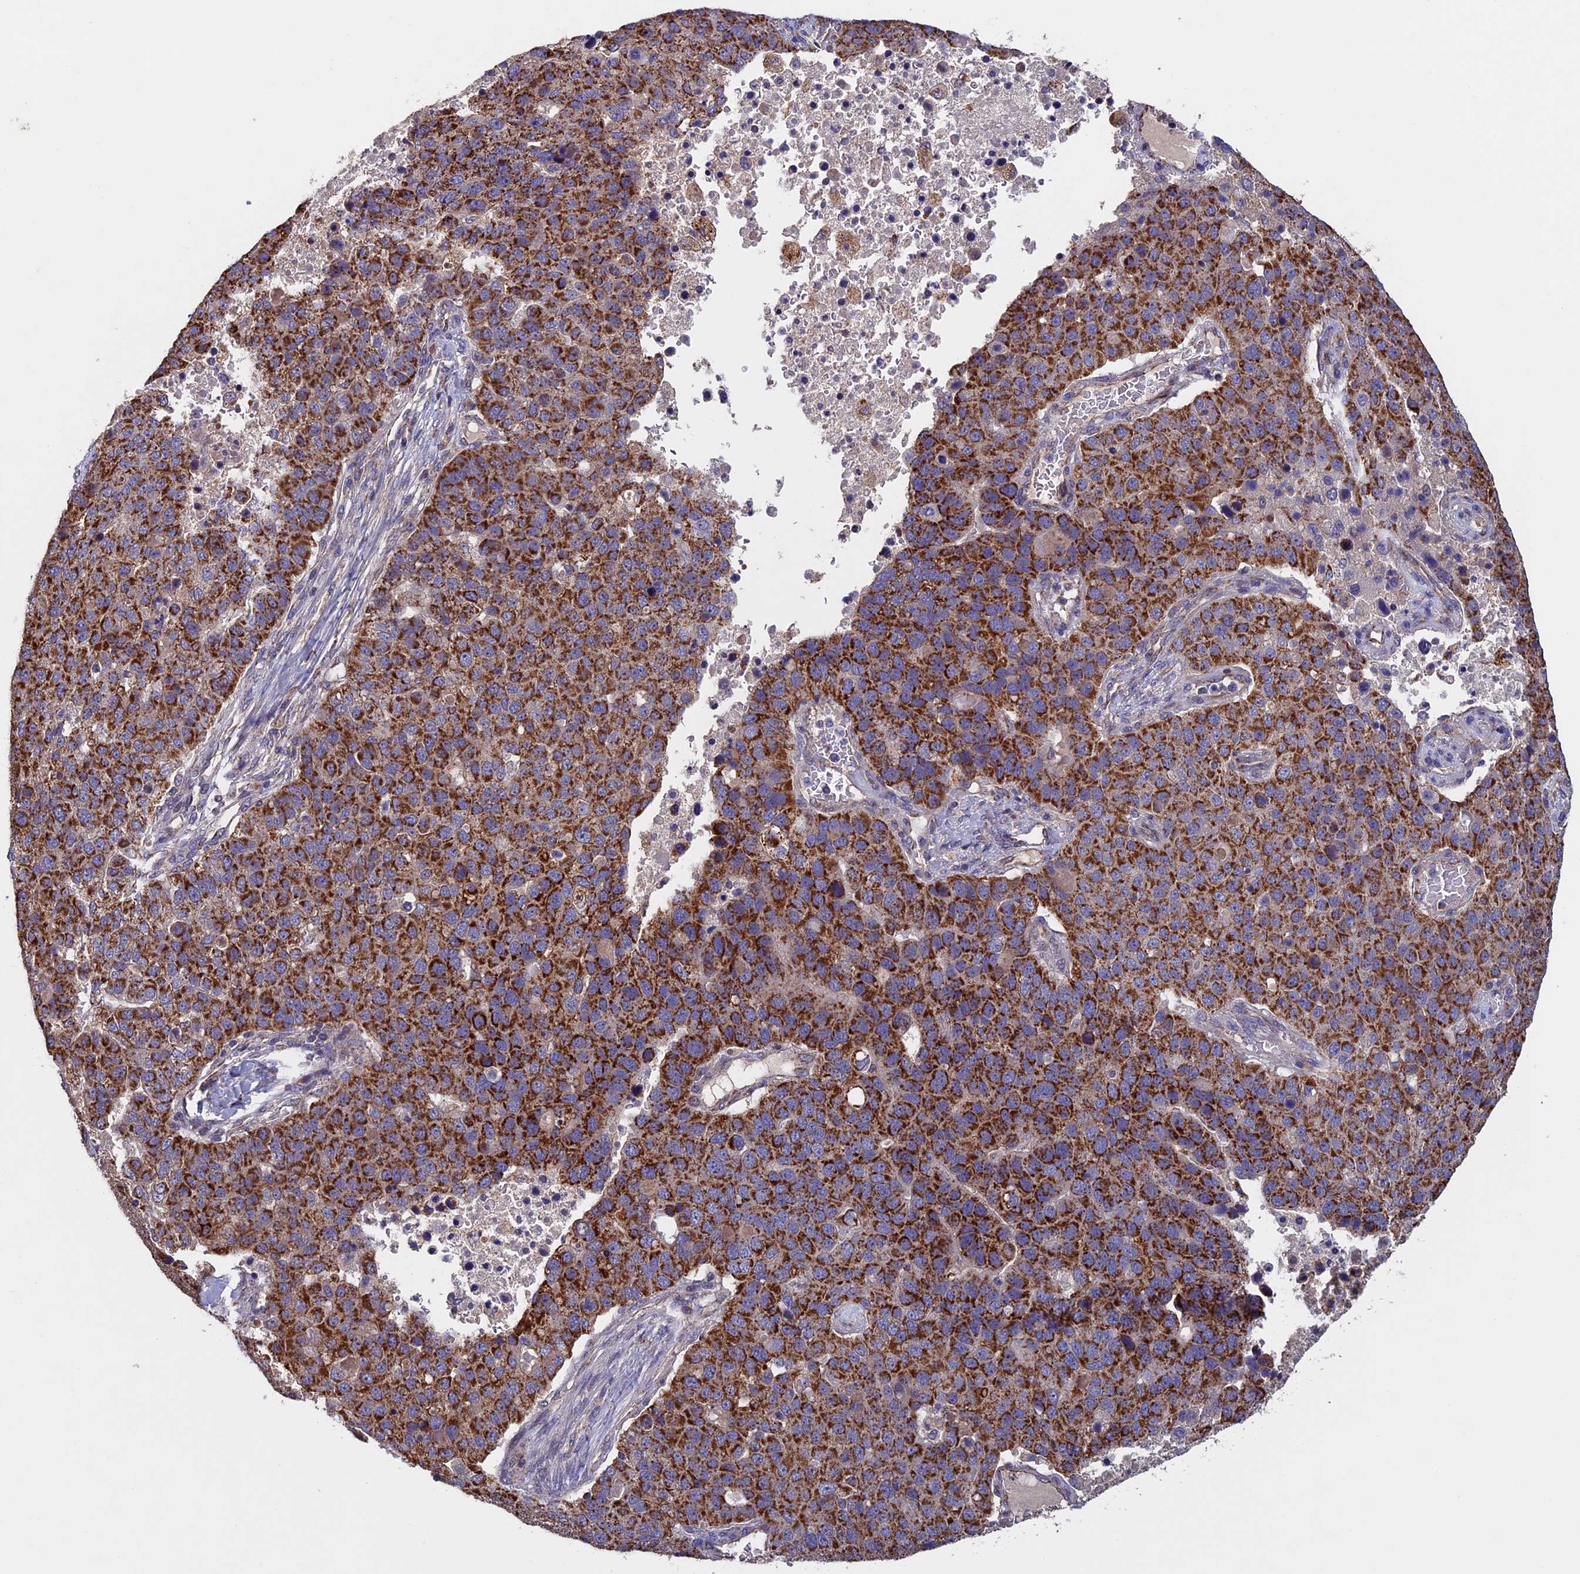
{"staining": {"intensity": "moderate", "quantity": ">75%", "location": "cytoplasmic/membranous"}, "tissue": "pancreatic cancer", "cell_type": "Tumor cells", "image_type": "cancer", "snomed": [{"axis": "morphology", "description": "Adenocarcinoma, NOS"}, {"axis": "topography", "description": "Pancreas"}], "caption": "The histopathology image shows staining of pancreatic cancer, revealing moderate cytoplasmic/membranous protein positivity (brown color) within tumor cells.", "gene": "RNF17", "patient": {"sex": "female", "age": 61}}